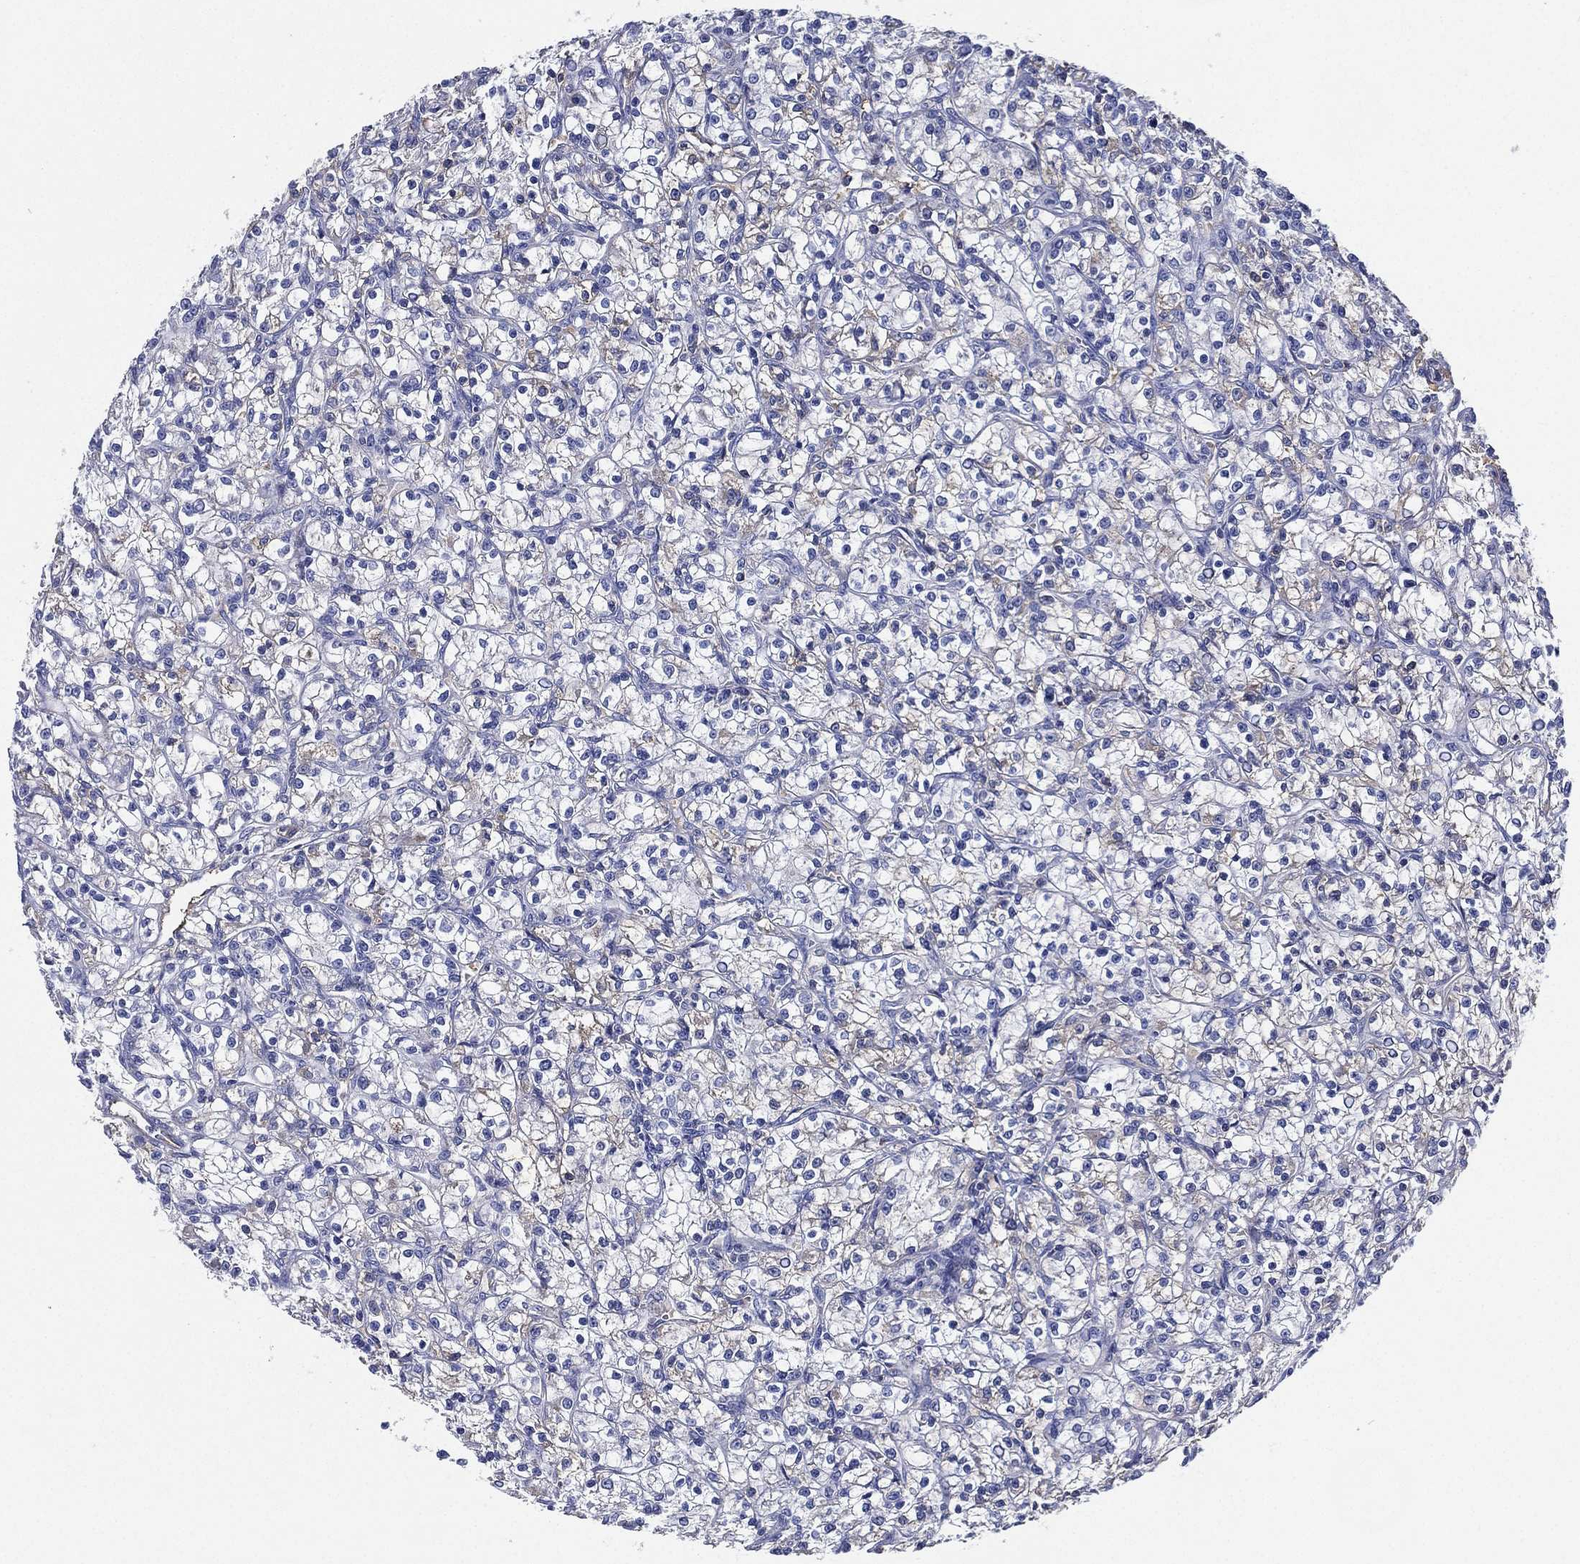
{"staining": {"intensity": "negative", "quantity": "none", "location": "none"}, "tissue": "renal cancer", "cell_type": "Tumor cells", "image_type": "cancer", "snomed": [{"axis": "morphology", "description": "Adenocarcinoma, NOS"}, {"axis": "topography", "description": "Kidney"}], "caption": "Immunohistochemistry (IHC) of renal adenocarcinoma shows no expression in tumor cells. (DAB IHC visualized using brightfield microscopy, high magnification).", "gene": "TMPRSS11D", "patient": {"sex": "female", "age": 59}}